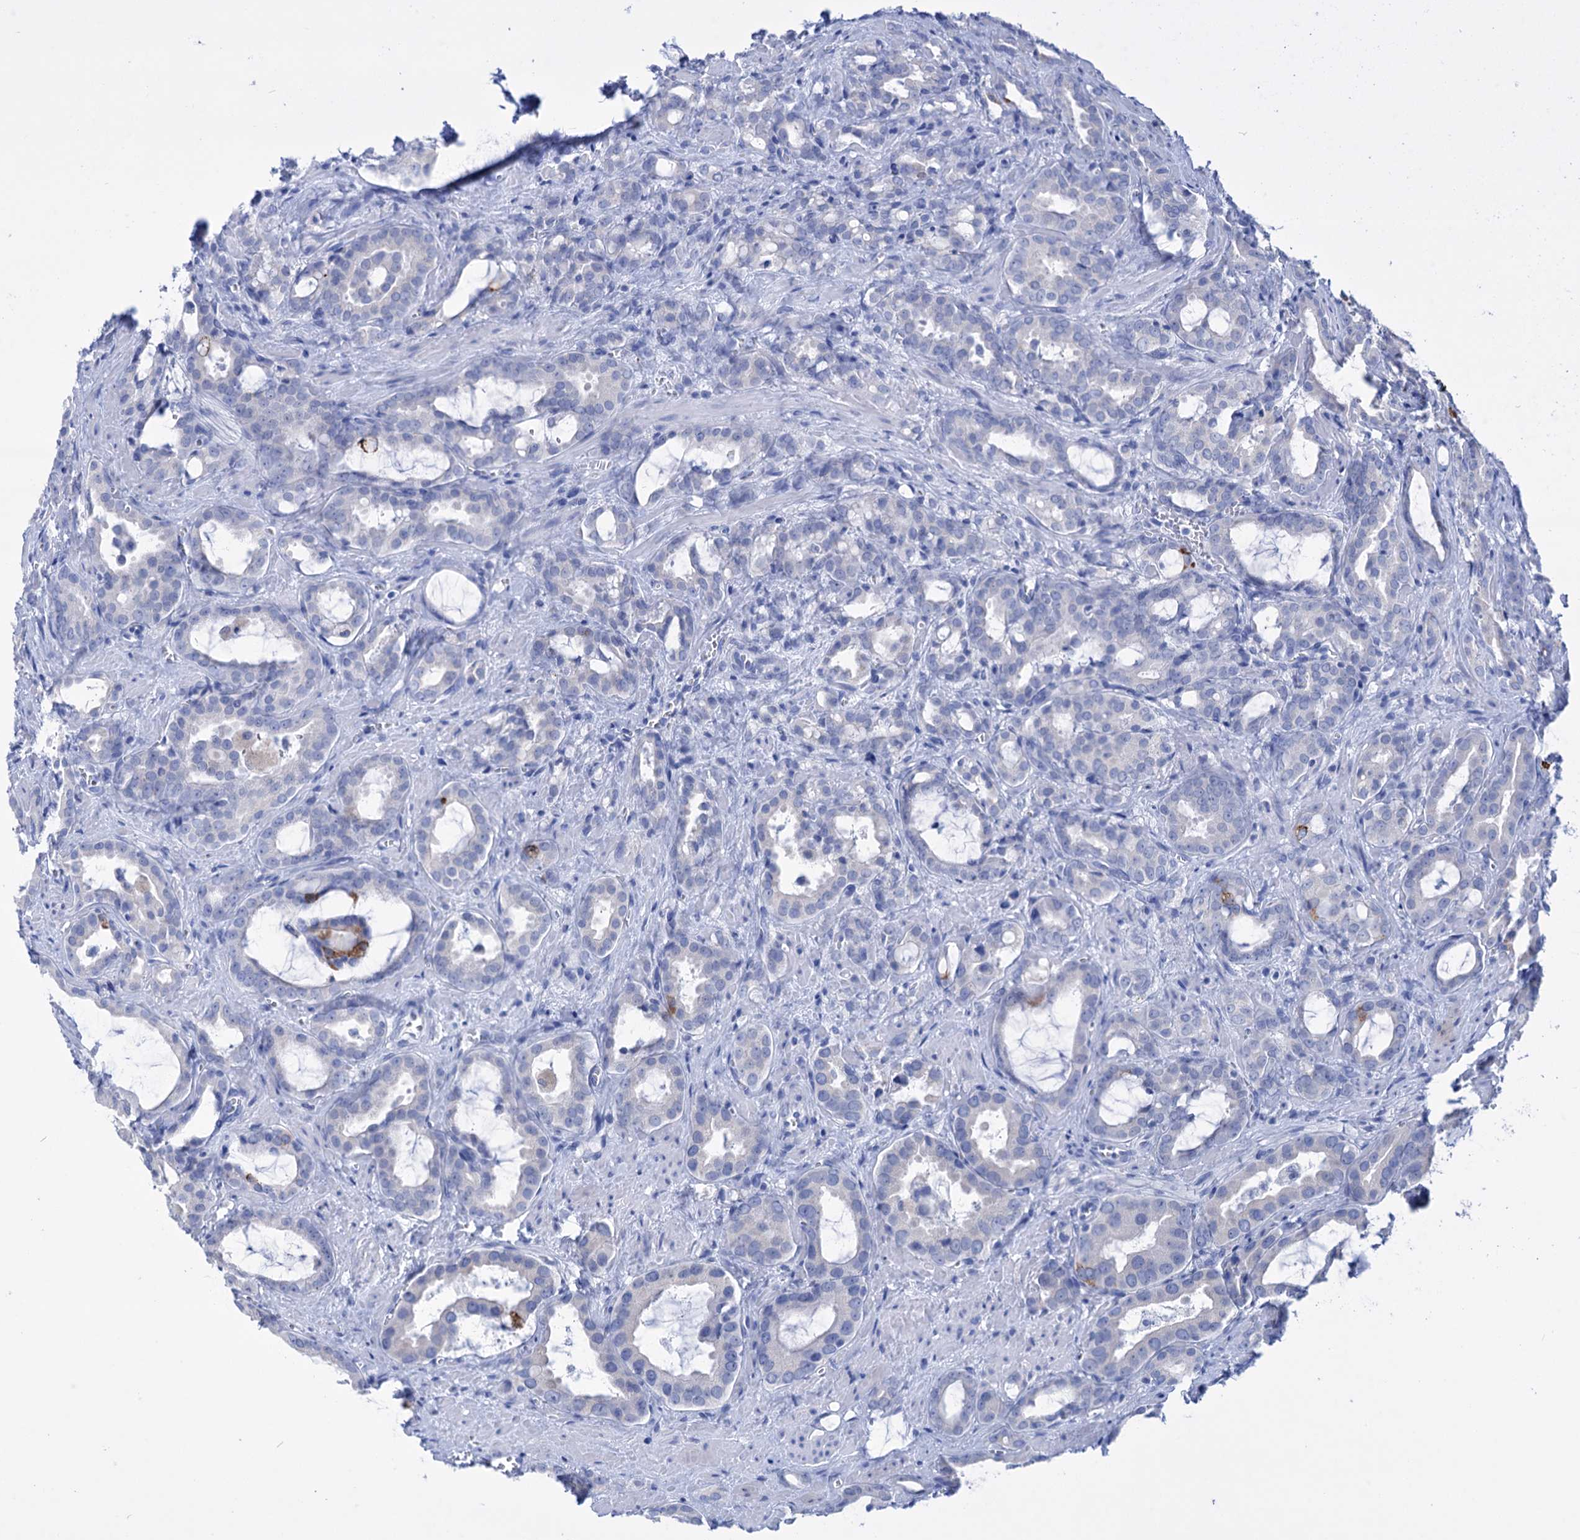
{"staining": {"intensity": "negative", "quantity": "none", "location": "none"}, "tissue": "prostate cancer", "cell_type": "Tumor cells", "image_type": "cancer", "snomed": [{"axis": "morphology", "description": "Adenocarcinoma, High grade"}, {"axis": "topography", "description": "Prostate"}], "caption": "Immunohistochemical staining of human adenocarcinoma (high-grade) (prostate) demonstrates no significant expression in tumor cells. The staining is performed using DAB (3,3'-diaminobenzidine) brown chromogen with nuclei counter-stained in using hematoxylin.", "gene": "FBXW12", "patient": {"sex": "male", "age": 72}}